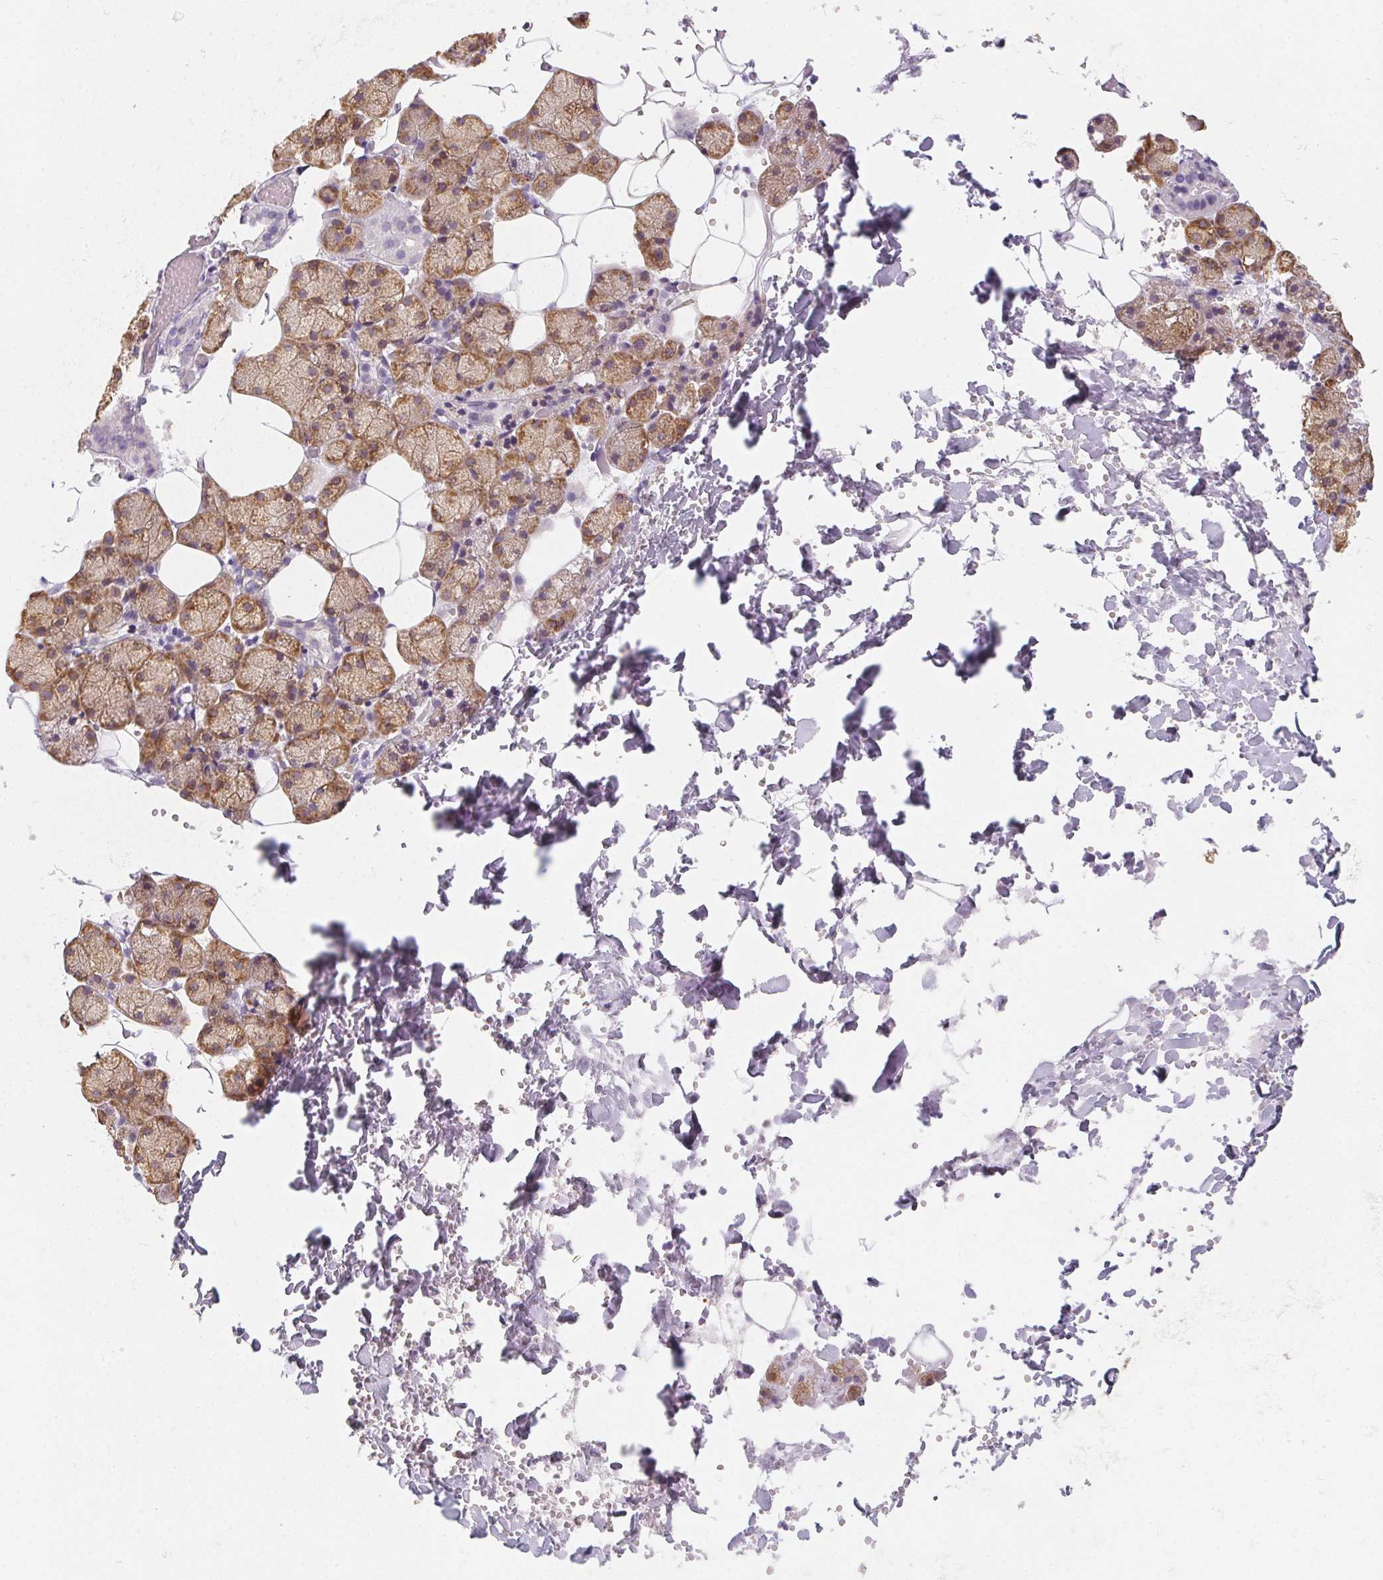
{"staining": {"intensity": "strong", "quantity": "25%-75%", "location": "cytoplasmic/membranous"}, "tissue": "salivary gland", "cell_type": "Glandular cells", "image_type": "normal", "snomed": [{"axis": "morphology", "description": "Normal tissue, NOS"}, {"axis": "topography", "description": "Salivary gland"}], "caption": "Glandular cells display high levels of strong cytoplasmic/membranous expression in approximately 25%-75% of cells in unremarkable human salivary gland.", "gene": "SOAT1", "patient": {"sex": "male", "age": 38}}